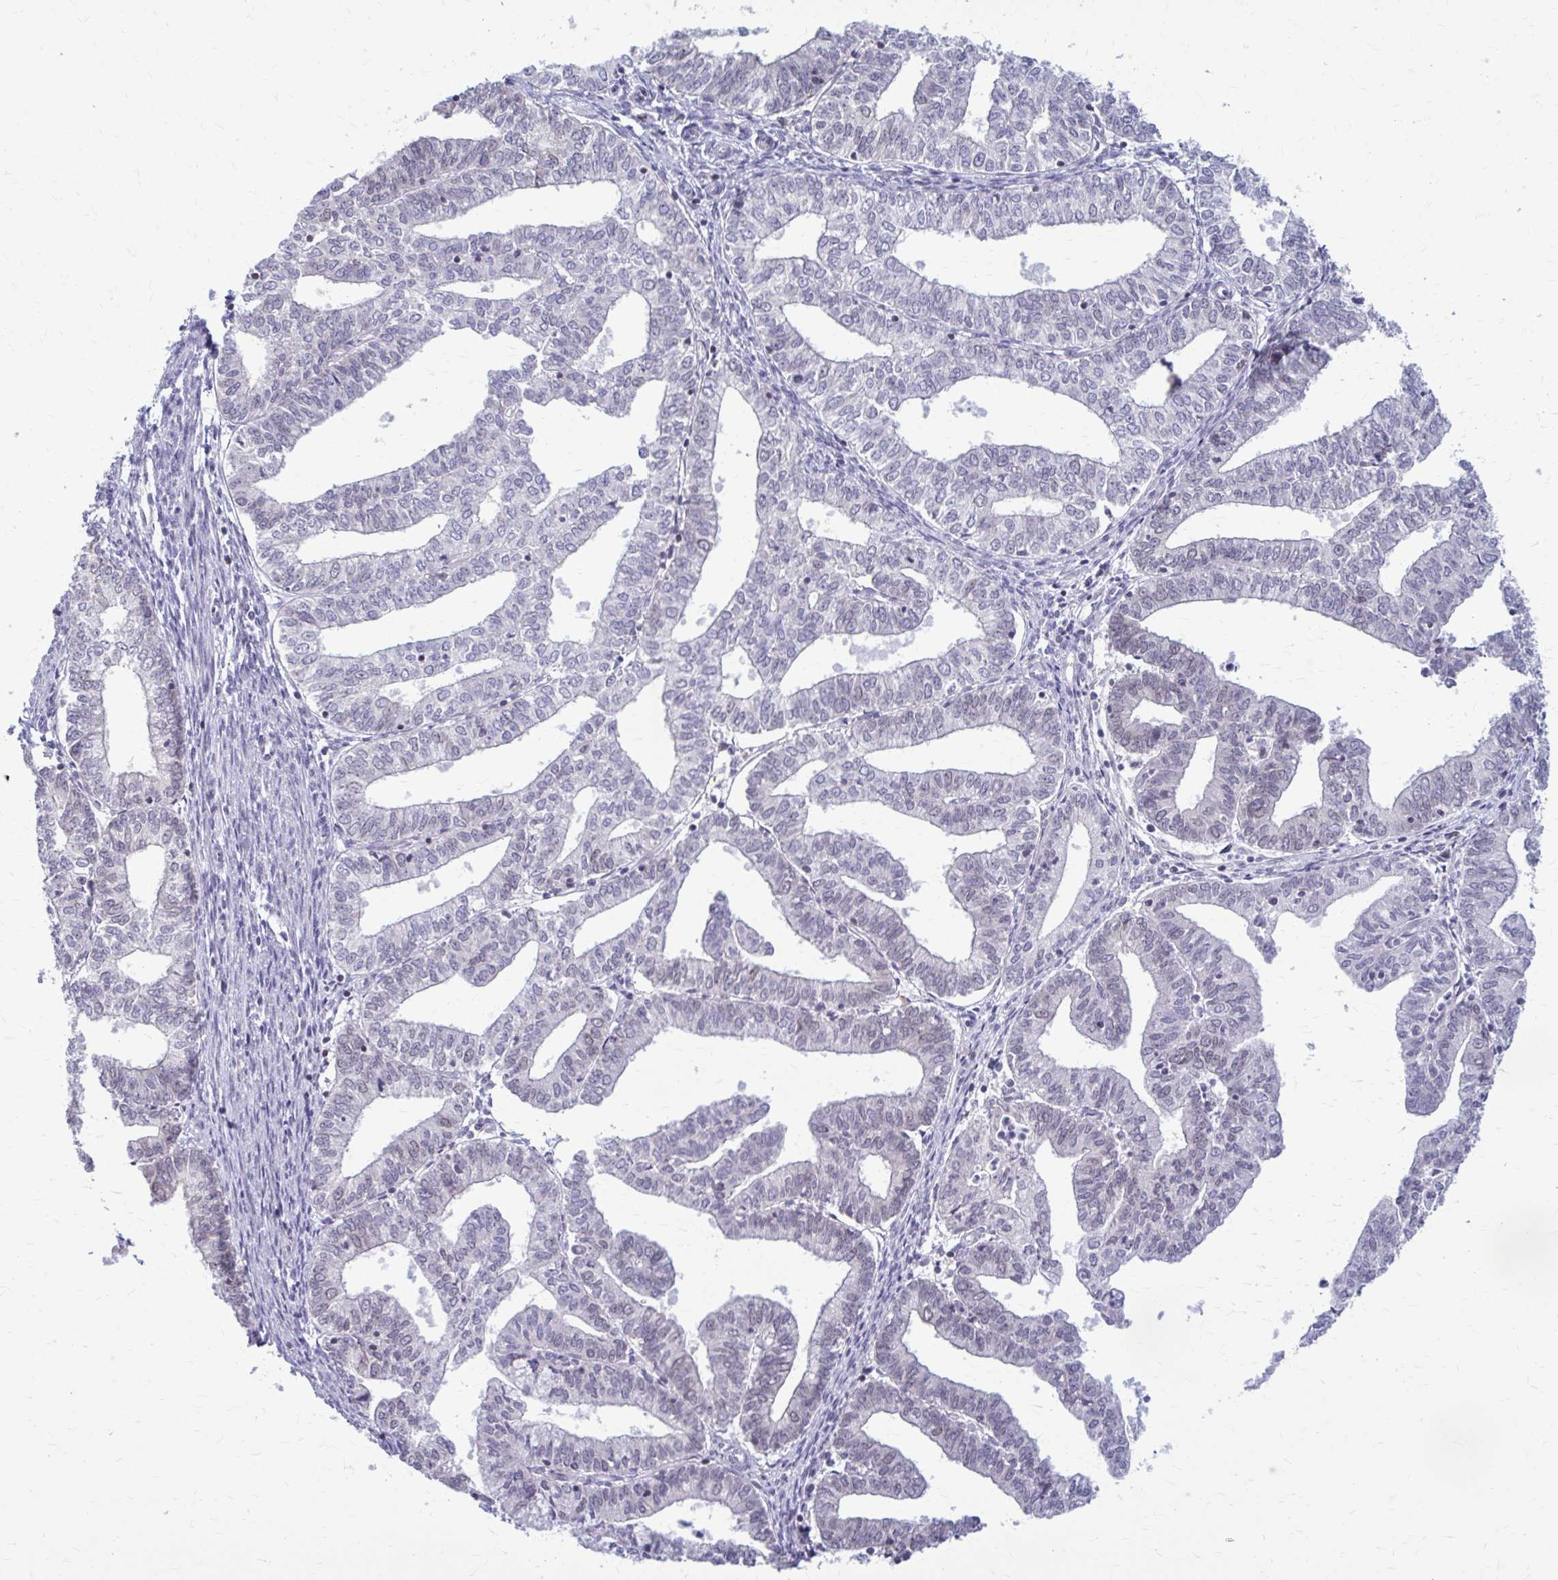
{"staining": {"intensity": "negative", "quantity": "none", "location": "none"}, "tissue": "endometrial cancer", "cell_type": "Tumor cells", "image_type": "cancer", "snomed": [{"axis": "morphology", "description": "Adenocarcinoma, NOS"}, {"axis": "topography", "description": "Endometrium"}], "caption": "There is no significant positivity in tumor cells of endometrial adenocarcinoma.", "gene": "MCRIP2", "patient": {"sex": "female", "age": 61}}